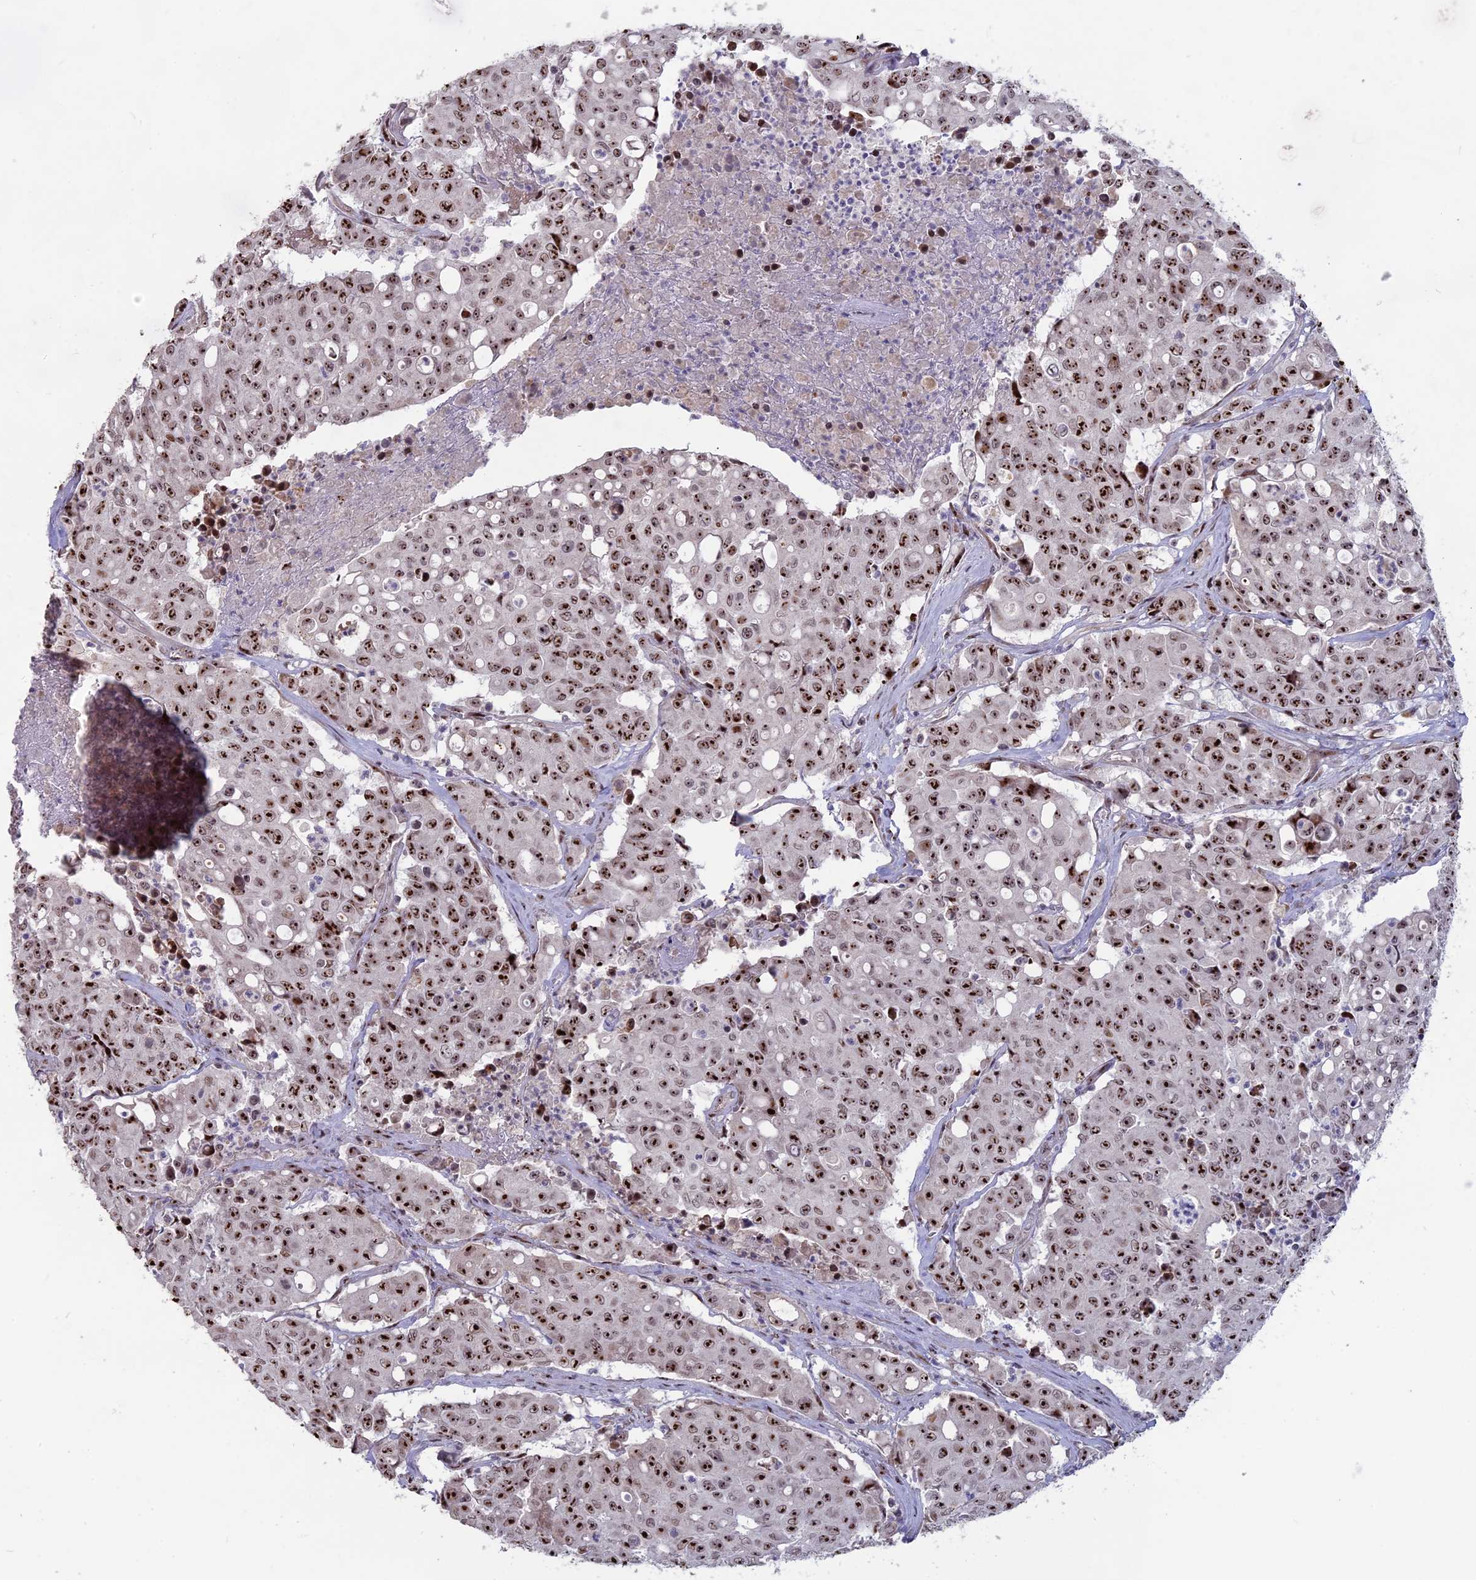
{"staining": {"intensity": "strong", "quantity": ">75%", "location": "nuclear"}, "tissue": "colorectal cancer", "cell_type": "Tumor cells", "image_type": "cancer", "snomed": [{"axis": "morphology", "description": "Adenocarcinoma, NOS"}, {"axis": "topography", "description": "Colon"}], "caption": "Colorectal cancer (adenocarcinoma) tissue reveals strong nuclear expression in about >75% of tumor cells", "gene": "FAM131A", "patient": {"sex": "male", "age": 51}}